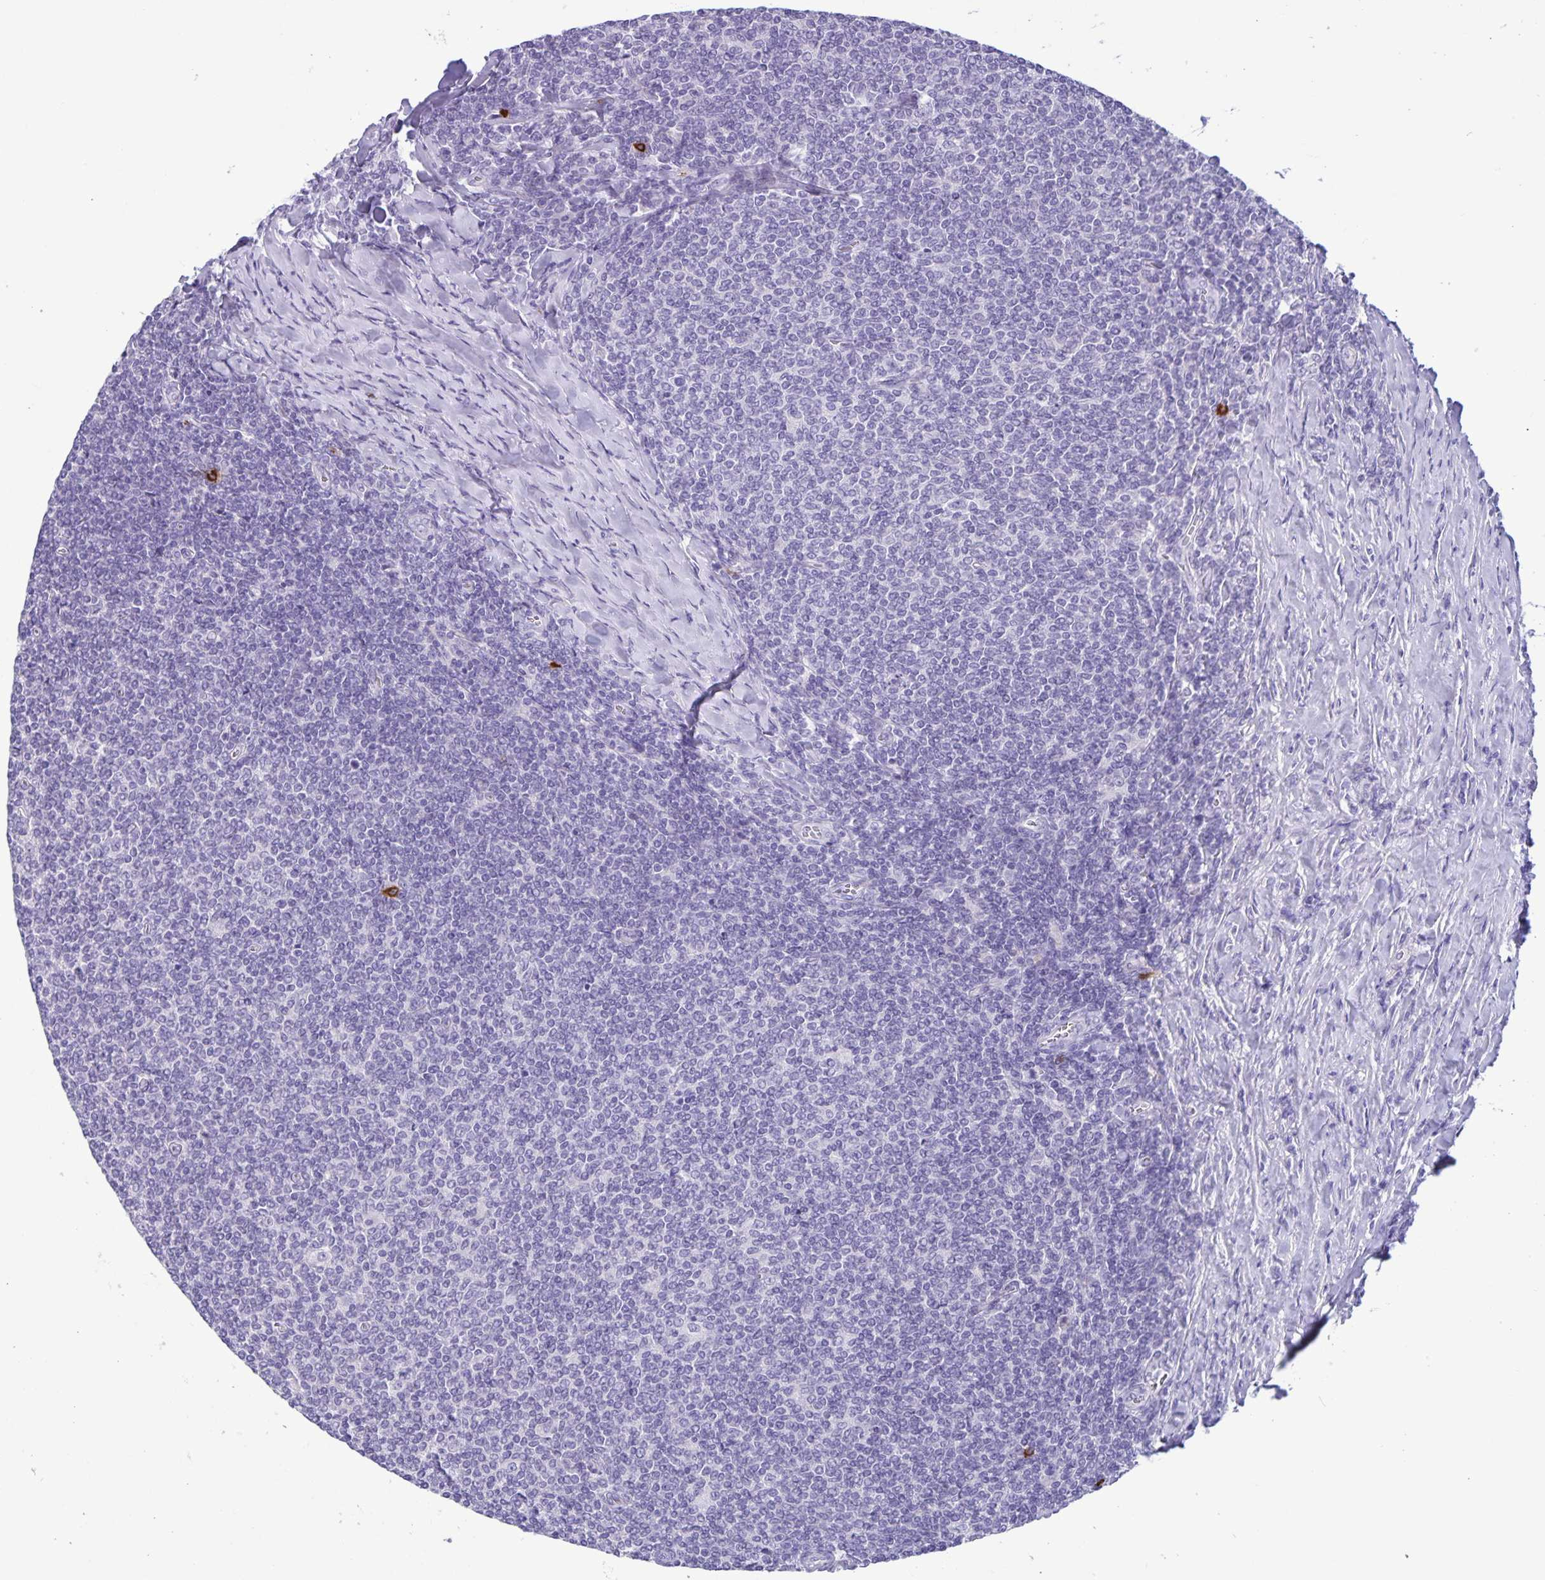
{"staining": {"intensity": "negative", "quantity": "none", "location": "none"}, "tissue": "lymphoma", "cell_type": "Tumor cells", "image_type": "cancer", "snomed": [{"axis": "morphology", "description": "Malignant lymphoma, non-Hodgkin's type, Low grade"}, {"axis": "topography", "description": "Lymph node"}], "caption": "Immunohistochemistry (IHC) photomicrograph of neoplastic tissue: low-grade malignant lymphoma, non-Hodgkin's type stained with DAB (3,3'-diaminobenzidine) displays no significant protein staining in tumor cells. (DAB (3,3'-diaminobenzidine) immunohistochemistry (IHC), high magnification).", "gene": "IBTK", "patient": {"sex": "male", "age": 52}}